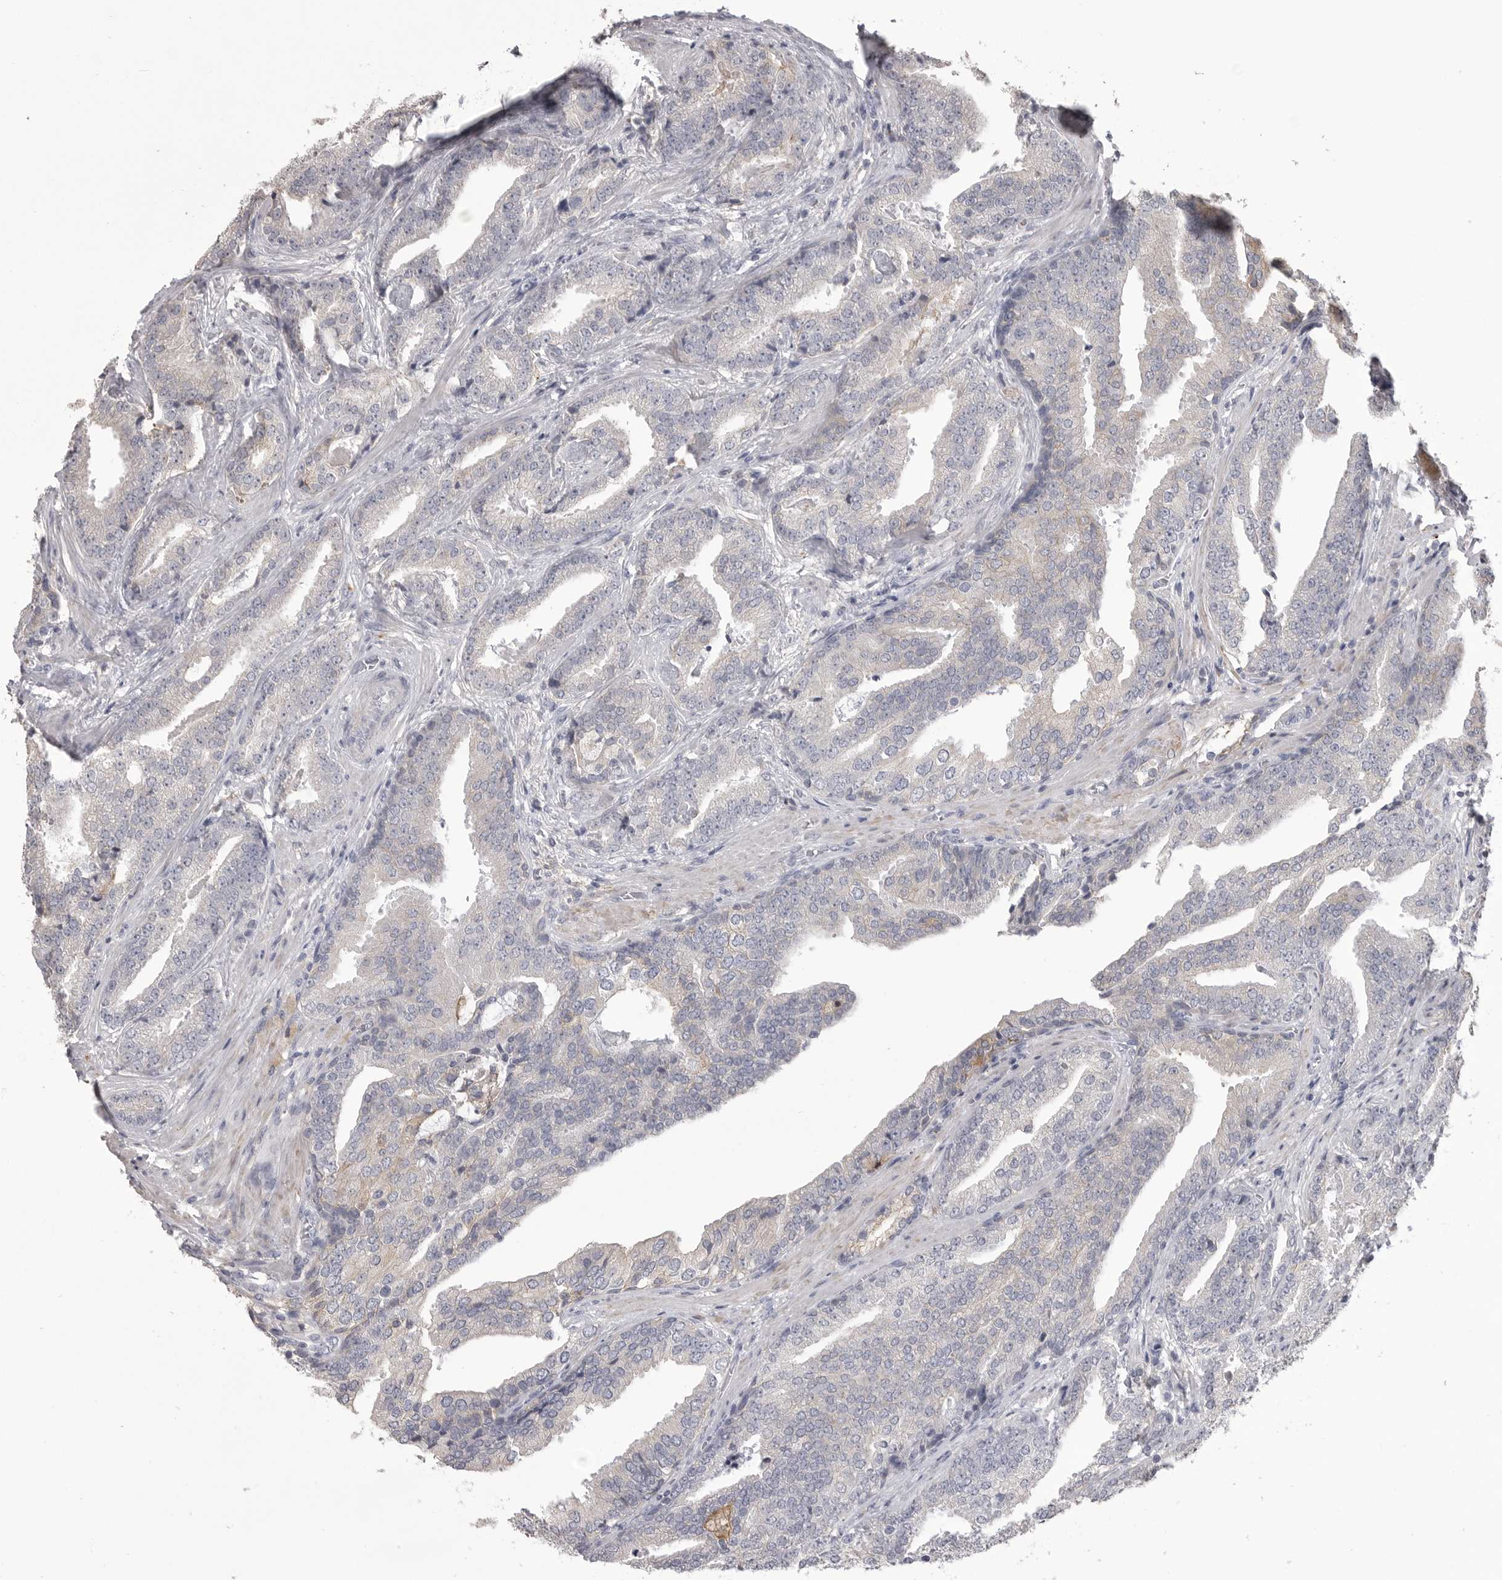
{"staining": {"intensity": "negative", "quantity": "none", "location": "none"}, "tissue": "prostate cancer", "cell_type": "Tumor cells", "image_type": "cancer", "snomed": [{"axis": "morphology", "description": "Adenocarcinoma, Low grade"}, {"axis": "topography", "description": "Prostate"}], "caption": "IHC of human prostate cancer displays no staining in tumor cells. (Stains: DAB IHC with hematoxylin counter stain, Microscopy: brightfield microscopy at high magnification).", "gene": "CMTM6", "patient": {"sex": "male", "age": 67}}